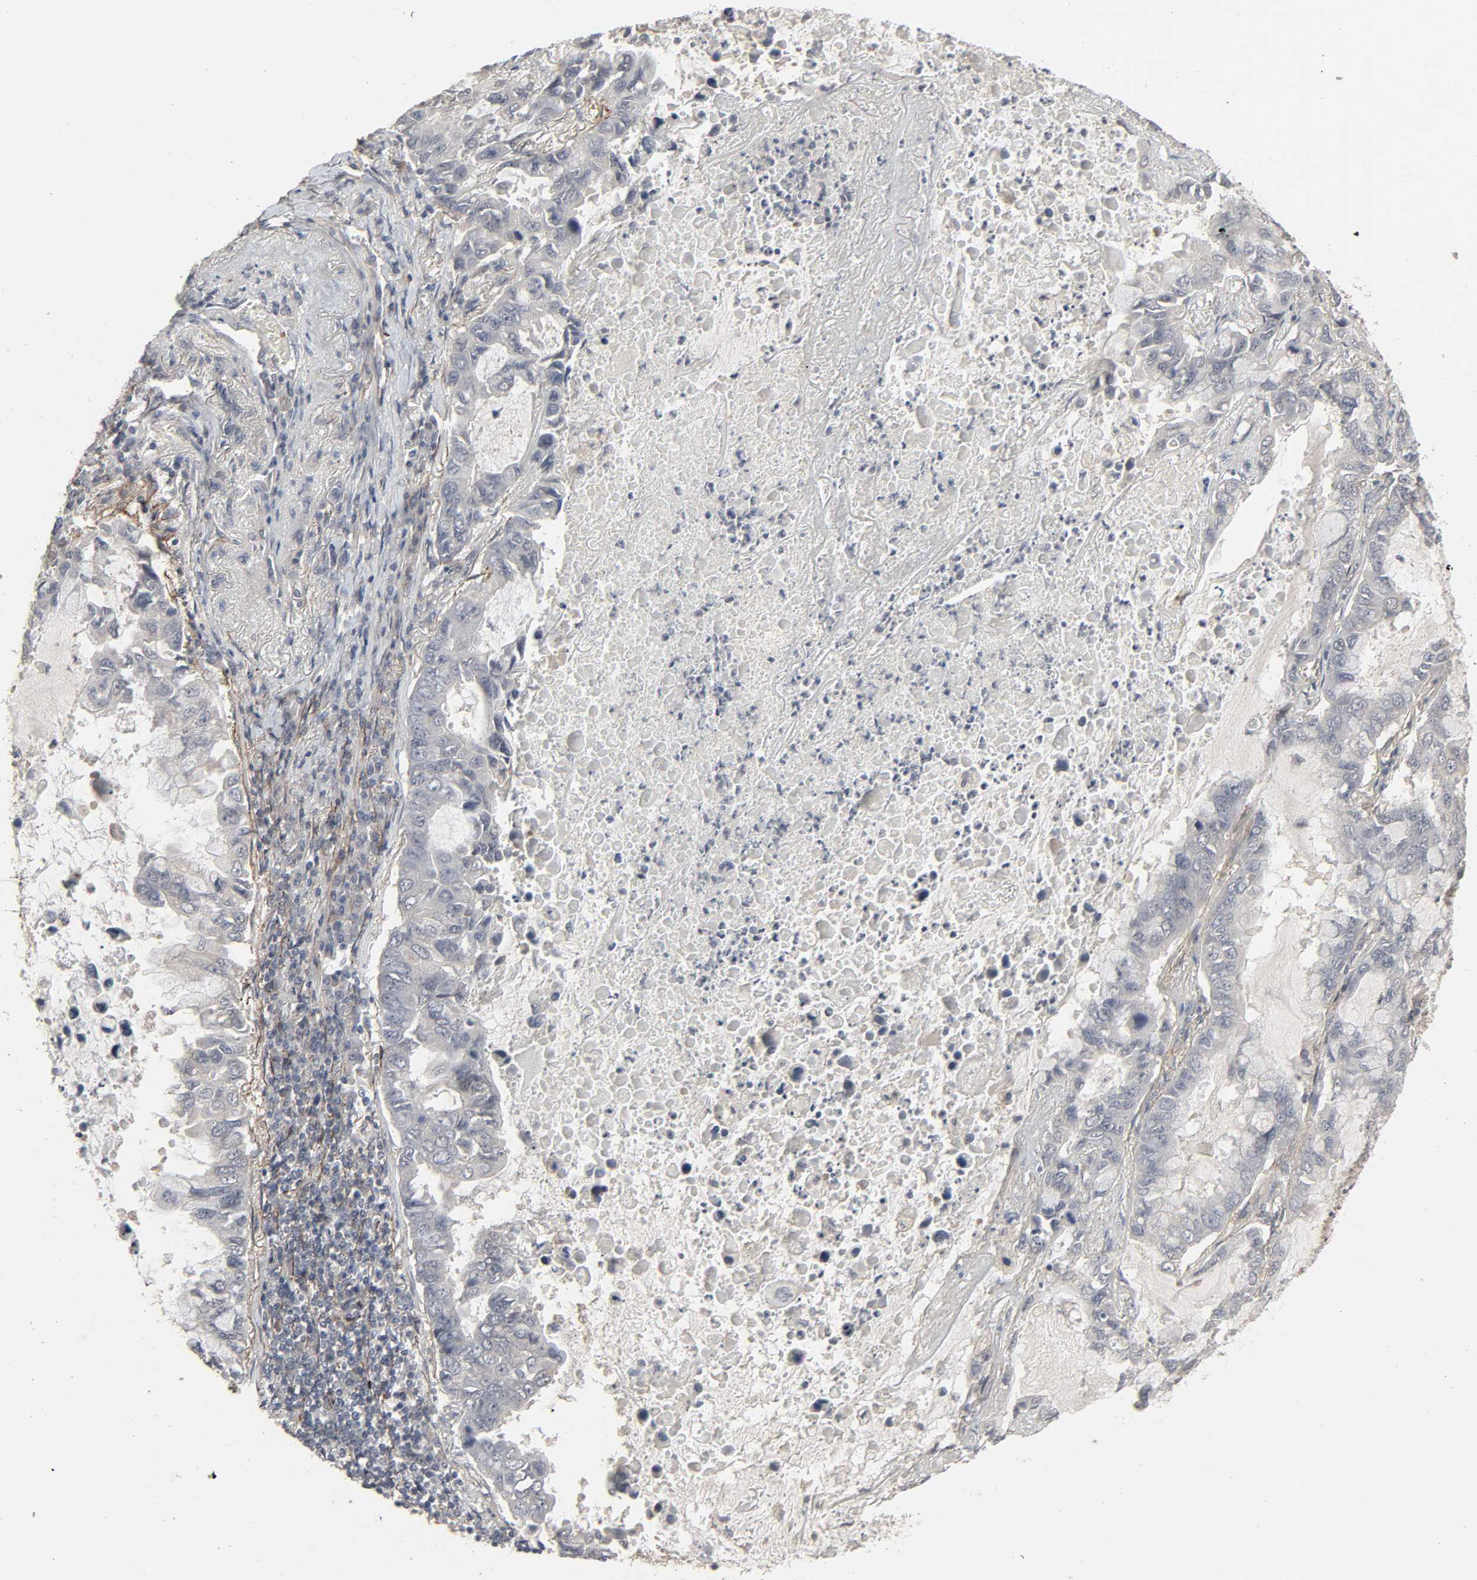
{"staining": {"intensity": "negative", "quantity": "none", "location": "none"}, "tissue": "lung cancer", "cell_type": "Tumor cells", "image_type": "cancer", "snomed": [{"axis": "morphology", "description": "Adenocarcinoma, NOS"}, {"axis": "topography", "description": "Lung"}], "caption": "The image exhibits no significant staining in tumor cells of adenocarcinoma (lung). The staining was performed using DAB (3,3'-diaminobenzidine) to visualize the protein expression in brown, while the nuclei were stained in blue with hematoxylin (Magnification: 20x).", "gene": "ZNF222", "patient": {"sex": "male", "age": 64}}